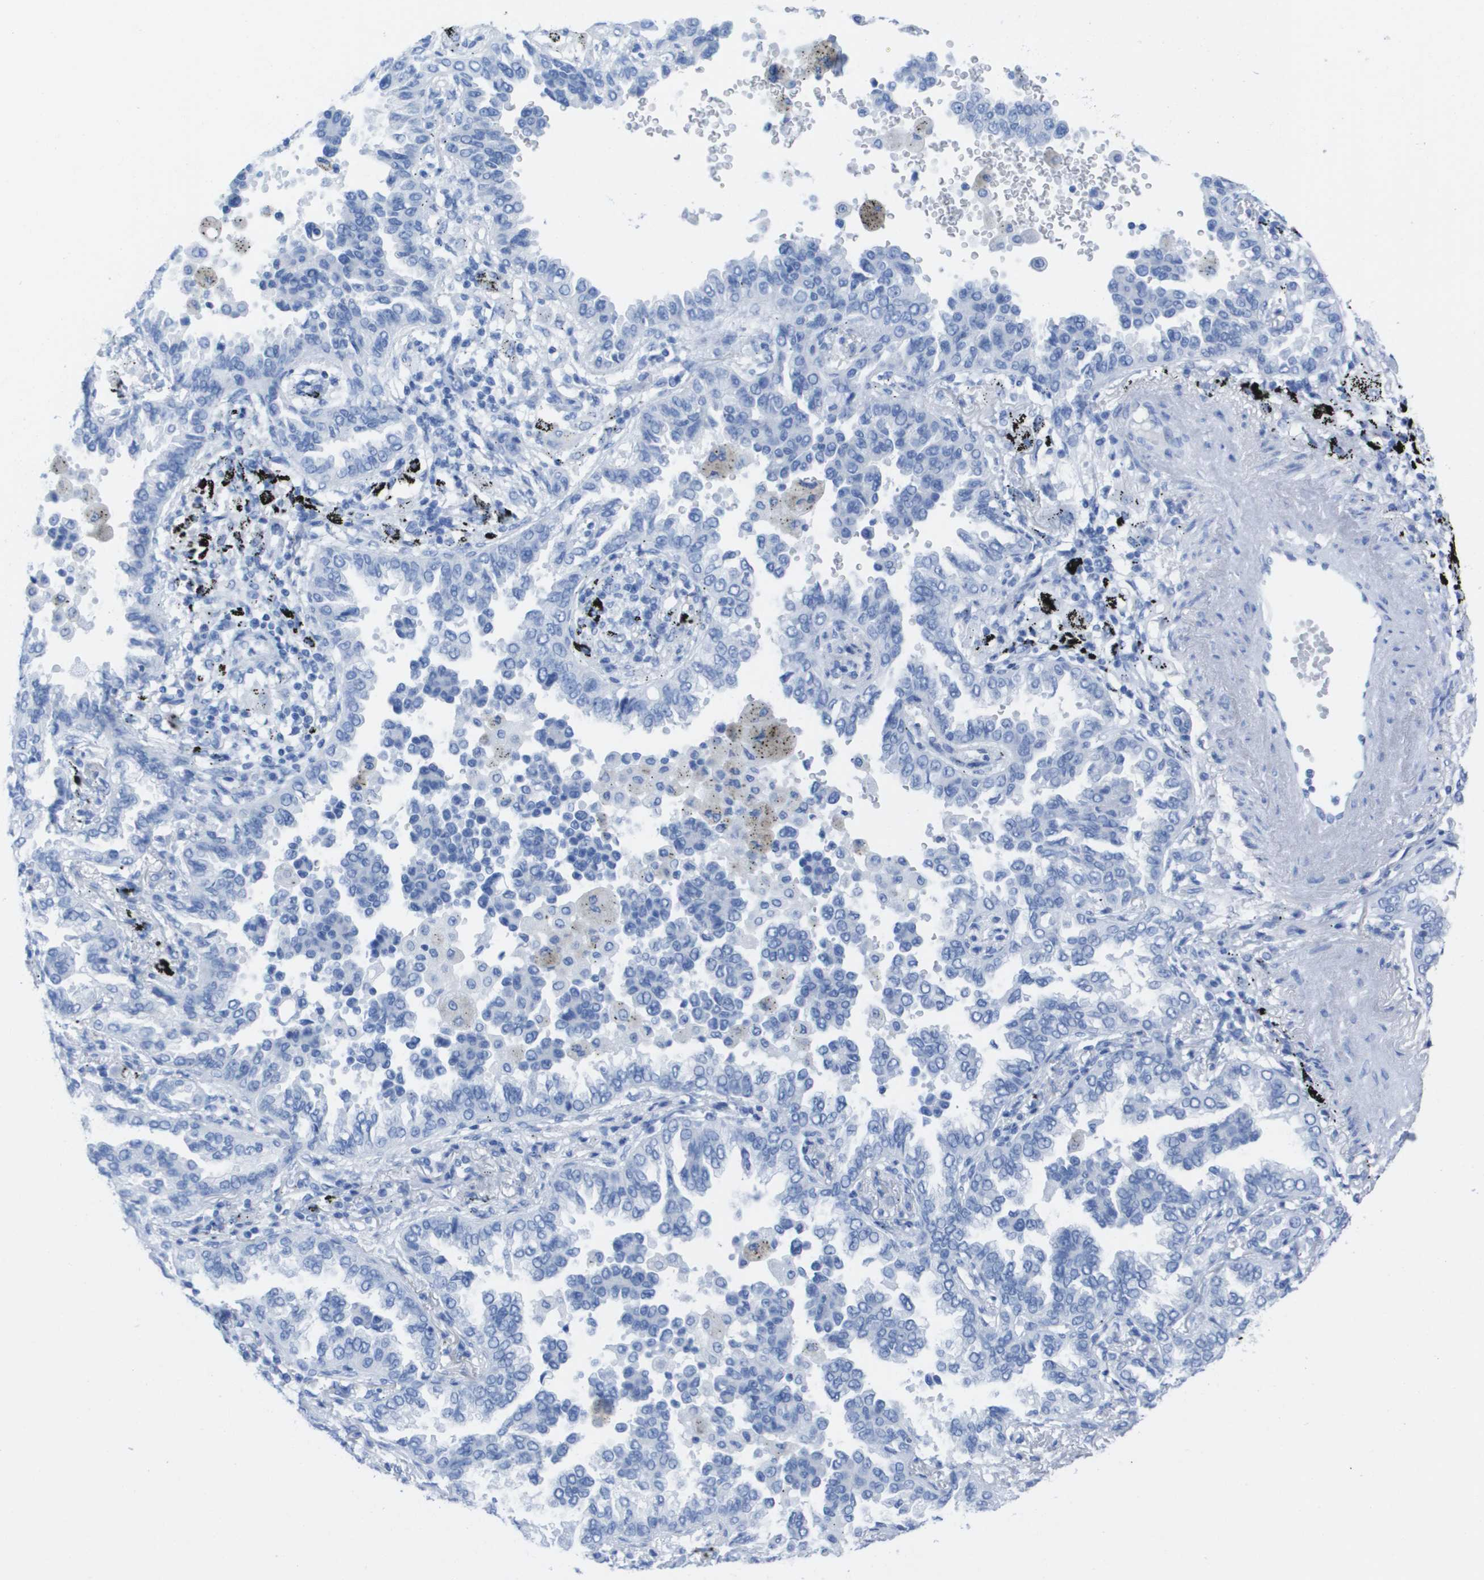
{"staining": {"intensity": "negative", "quantity": "none", "location": "none"}, "tissue": "lung cancer", "cell_type": "Tumor cells", "image_type": "cancer", "snomed": [{"axis": "morphology", "description": "Normal tissue, NOS"}, {"axis": "morphology", "description": "Adenocarcinoma, NOS"}, {"axis": "topography", "description": "Lung"}], "caption": "Immunohistochemistry (IHC) photomicrograph of neoplastic tissue: adenocarcinoma (lung) stained with DAB (3,3'-diaminobenzidine) displays no significant protein positivity in tumor cells. Brightfield microscopy of immunohistochemistry (IHC) stained with DAB (brown) and hematoxylin (blue), captured at high magnification.", "gene": "KCNA3", "patient": {"sex": "male", "age": 59}}